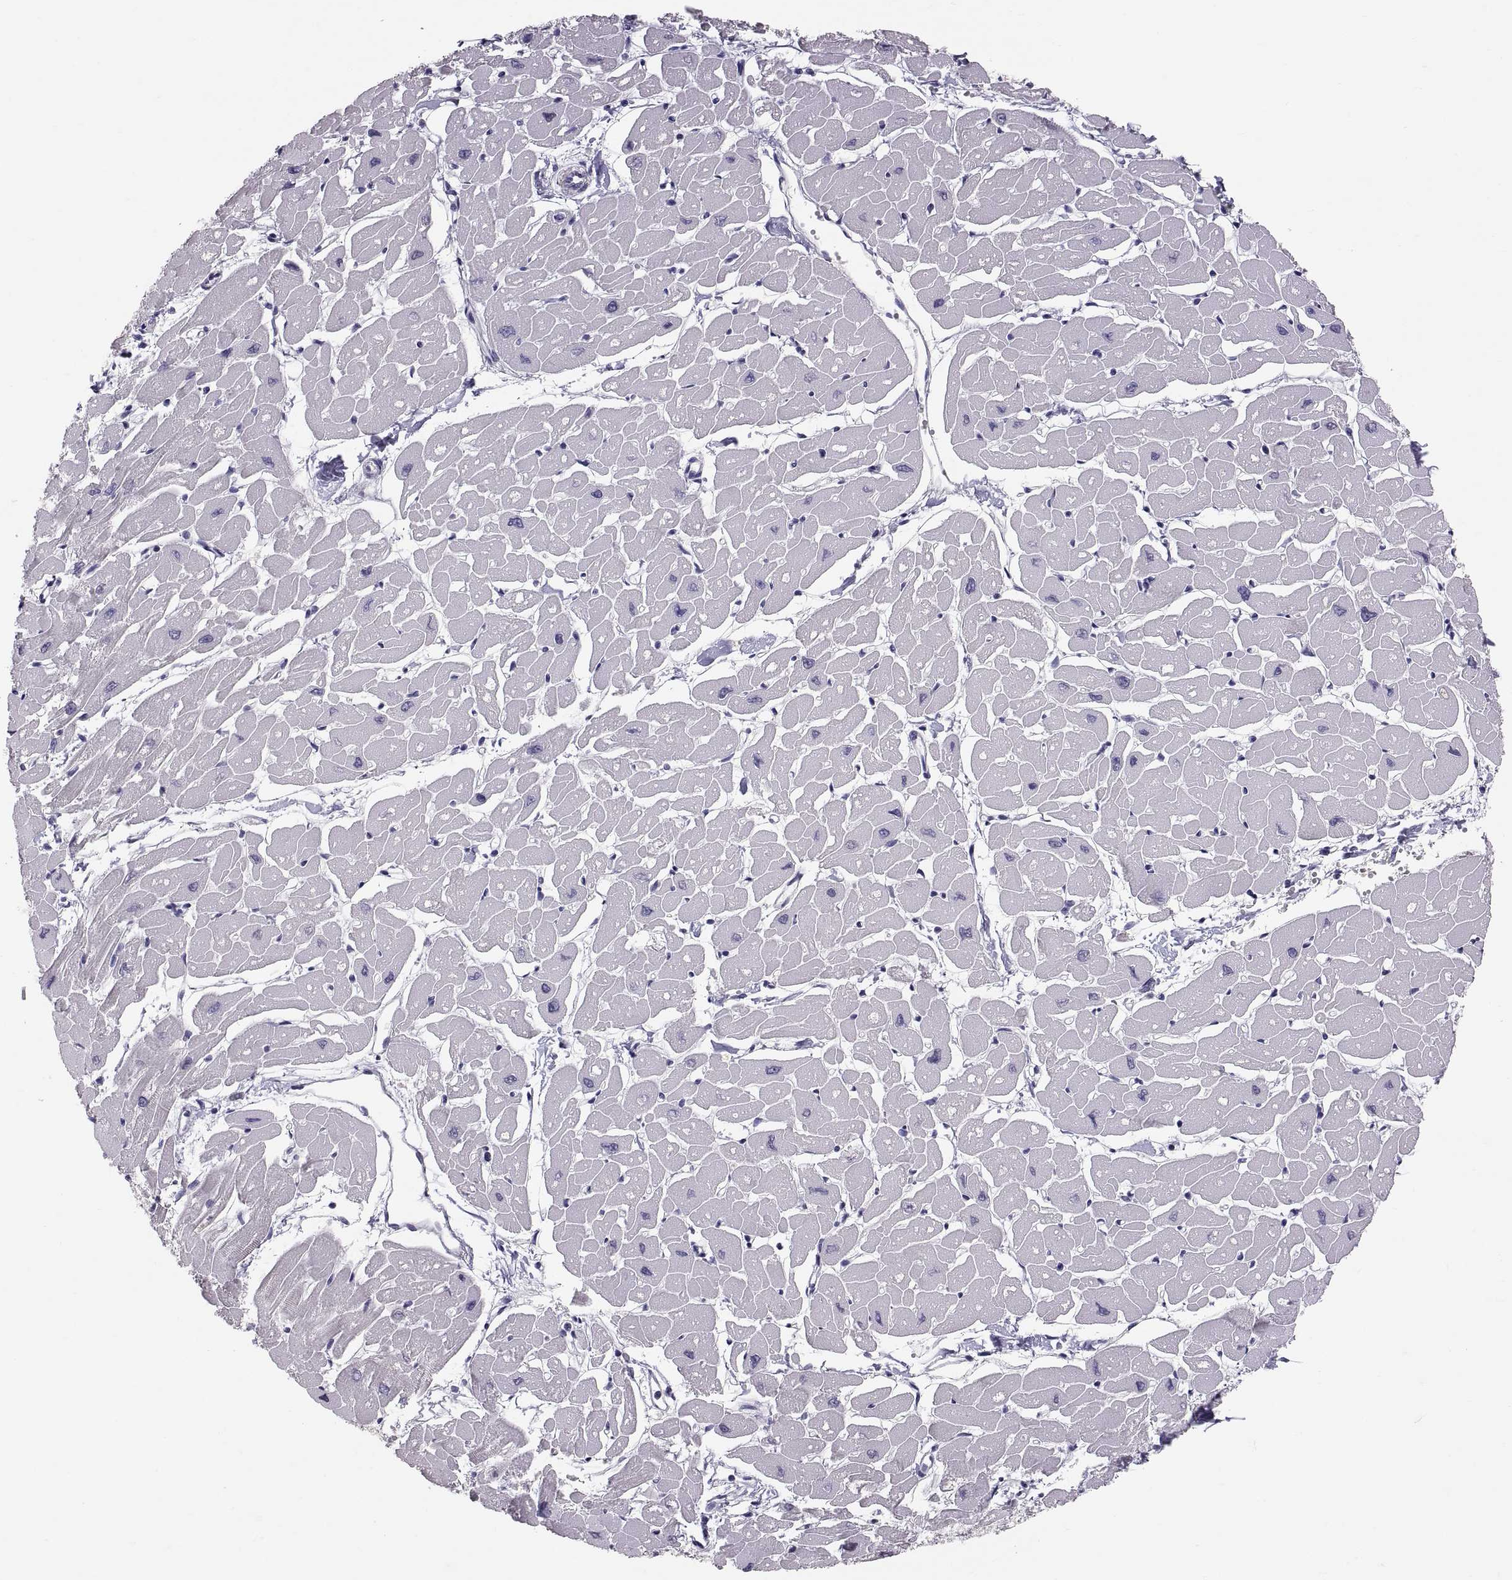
{"staining": {"intensity": "negative", "quantity": "none", "location": "none"}, "tissue": "heart muscle", "cell_type": "Cardiomyocytes", "image_type": "normal", "snomed": [{"axis": "morphology", "description": "Normal tissue, NOS"}, {"axis": "topography", "description": "Heart"}], "caption": "An IHC photomicrograph of benign heart muscle is shown. There is no staining in cardiomyocytes of heart muscle.", "gene": "PTN", "patient": {"sex": "male", "age": 57}}